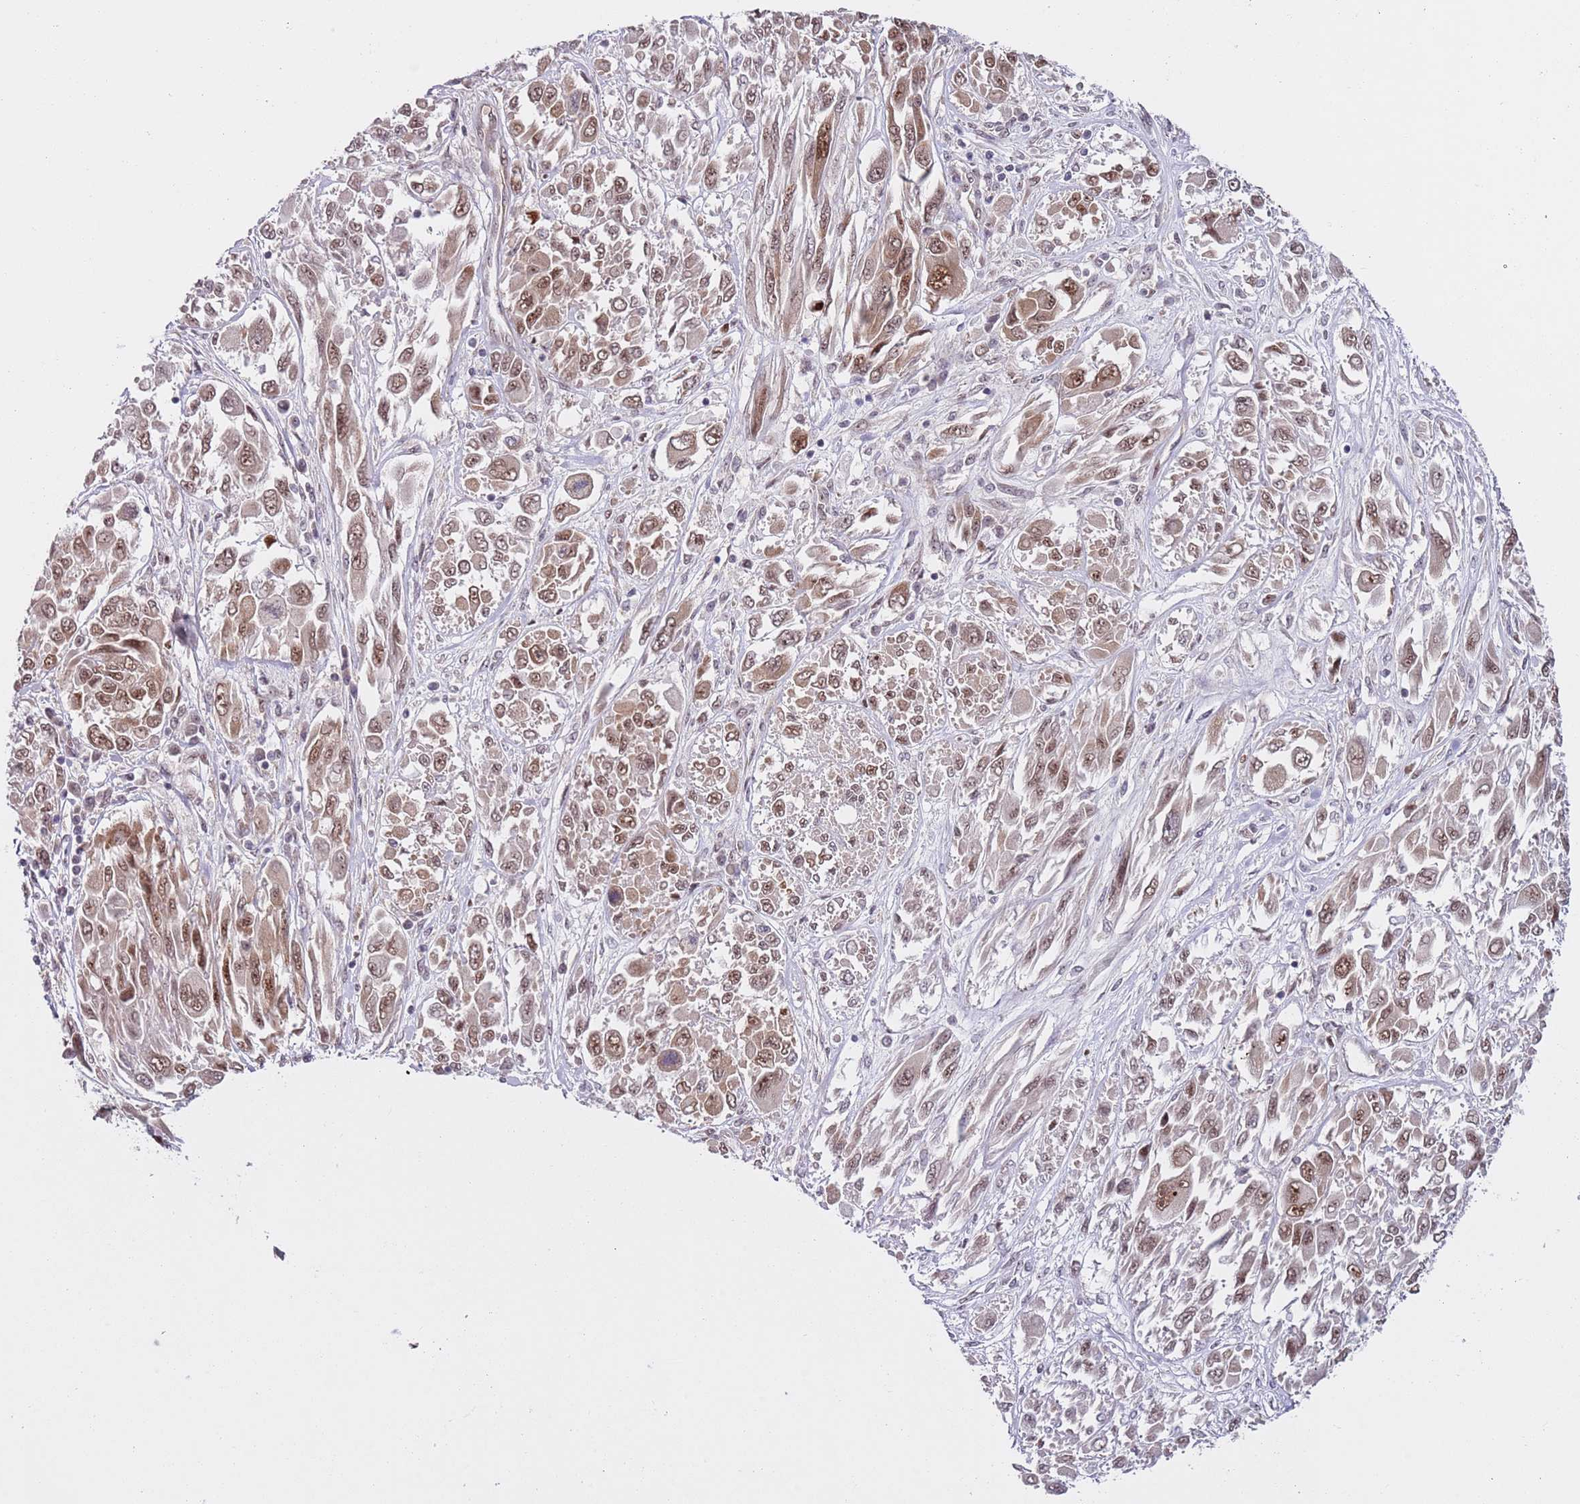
{"staining": {"intensity": "moderate", "quantity": ">75%", "location": "nuclear"}, "tissue": "melanoma", "cell_type": "Tumor cells", "image_type": "cancer", "snomed": [{"axis": "morphology", "description": "Malignant melanoma, NOS"}, {"axis": "topography", "description": "Skin"}], "caption": "Protein expression by IHC exhibits moderate nuclear positivity in about >75% of tumor cells in malignant melanoma.", "gene": "SLC25A32", "patient": {"sex": "female", "age": 91}}